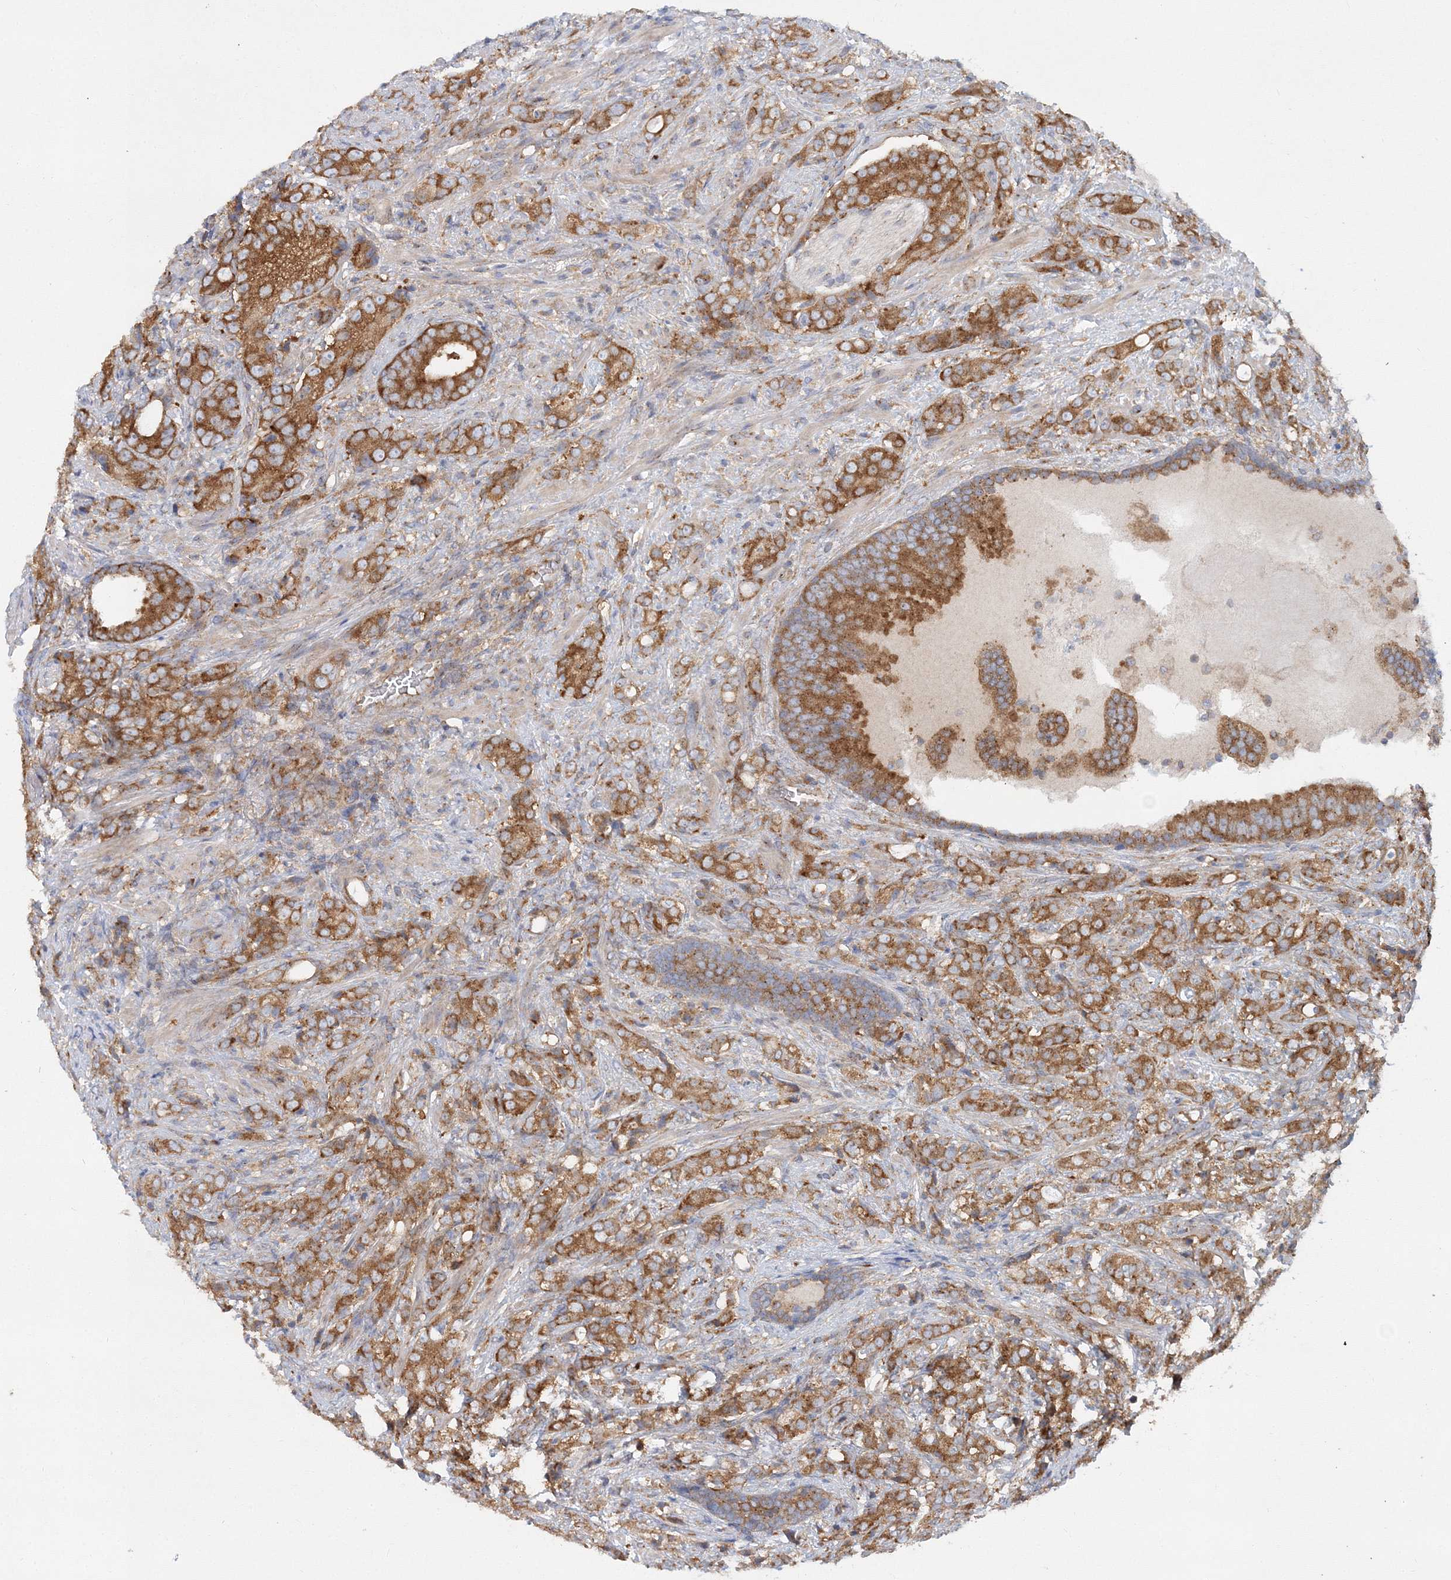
{"staining": {"intensity": "moderate", "quantity": ">75%", "location": "cytoplasmic/membranous"}, "tissue": "prostate cancer", "cell_type": "Tumor cells", "image_type": "cancer", "snomed": [{"axis": "morphology", "description": "Adenocarcinoma, High grade"}, {"axis": "topography", "description": "Prostate"}], "caption": "Prostate cancer tissue reveals moderate cytoplasmic/membranous positivity in approximately >75% of tumor cells", "gene": "SEC23IP", "patient": {"sex": "male", "age": 57}}